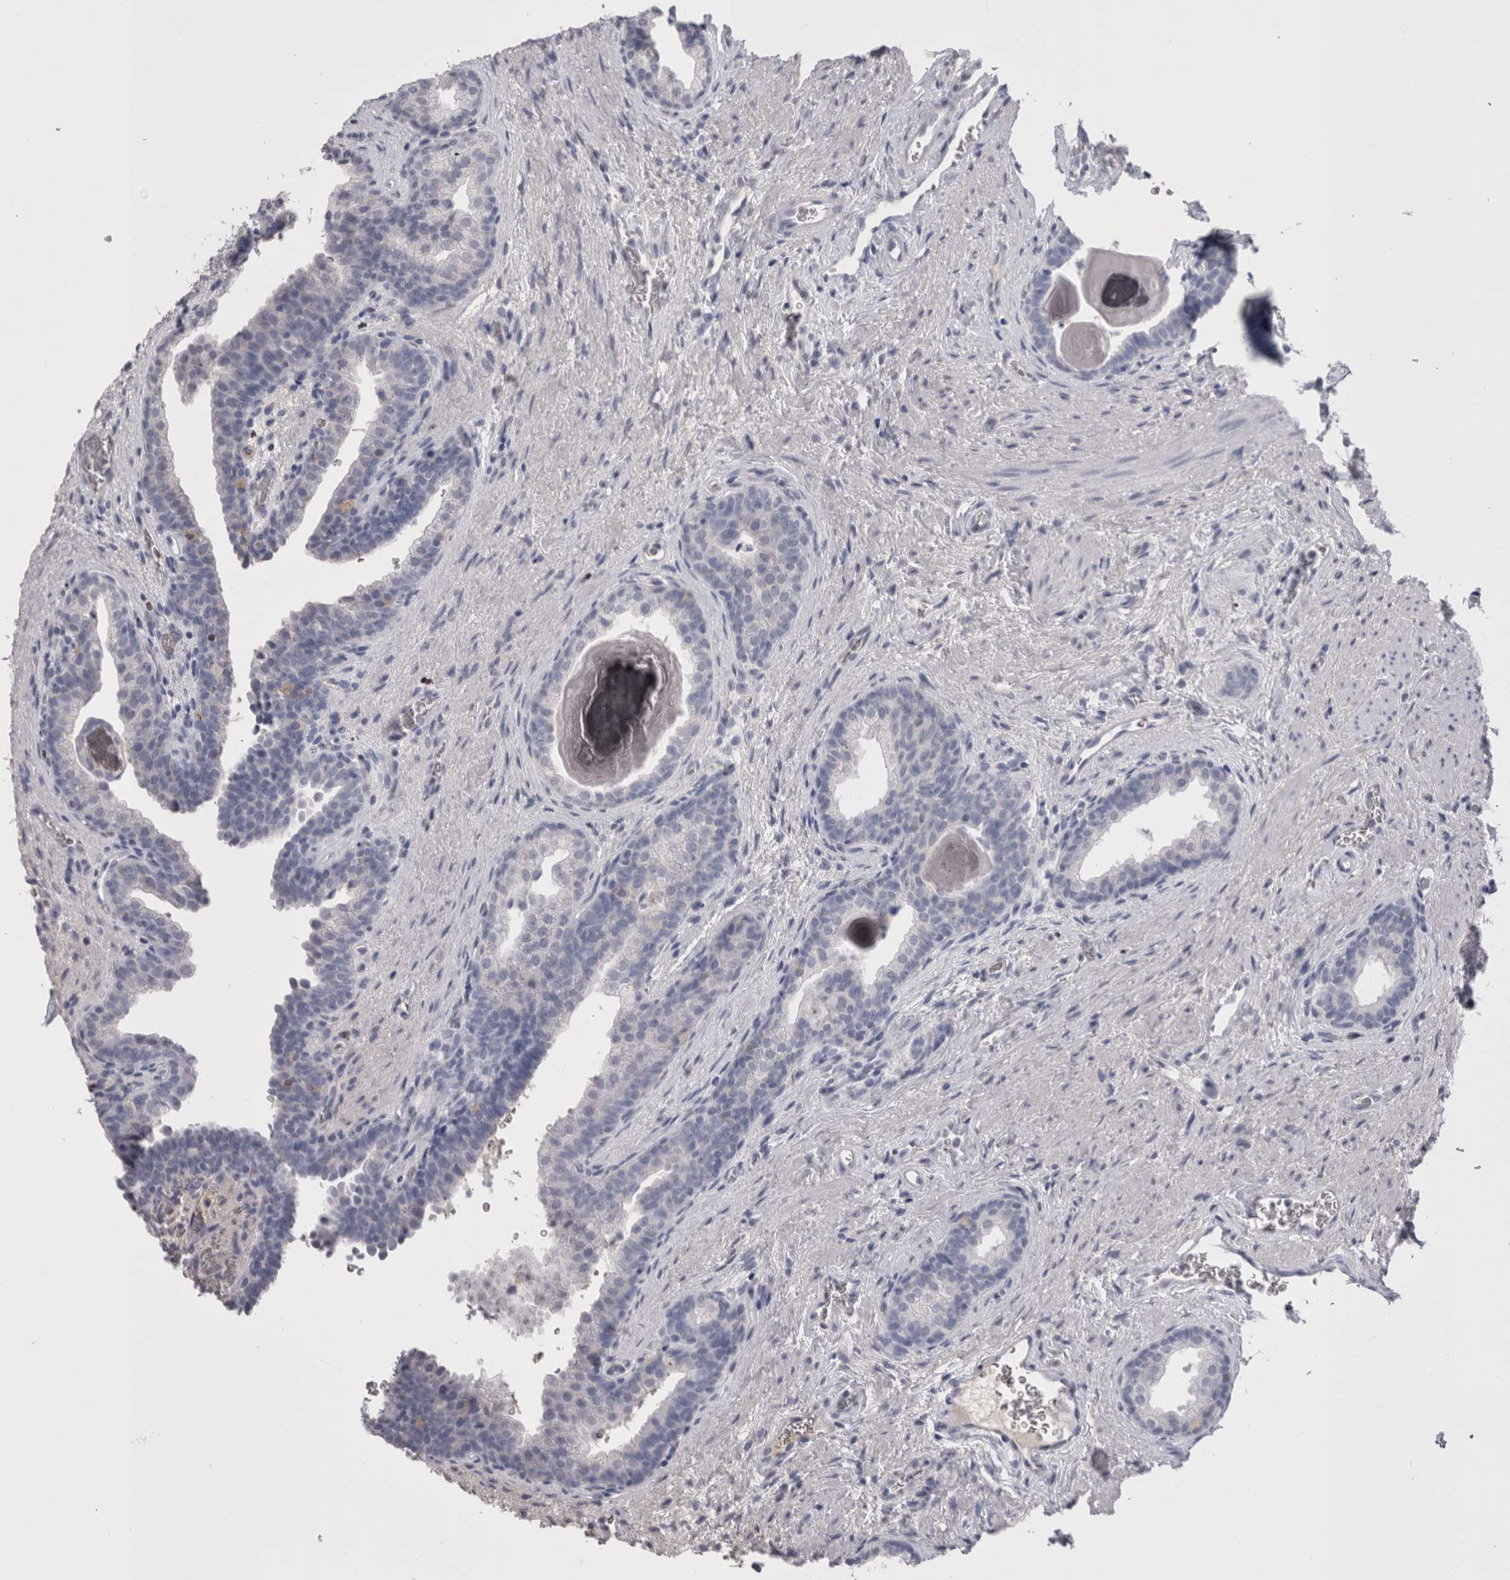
{"staining": {"intensity": "negative", "quantity": "none", "location": "none"}, "tissue": "prostate", "cell_type": "Glandular cells", "image_type": "normal", "snomed": [{"axis": "morphology", "description": "Normal tissue, NOS"}, {"axis": "topography", "description": "Prostate"}], "caption": "DAB immunohistochemical staining of unremarkable human prostate reveals no significant positivity in glandular cells. Nuclei are stained in blue.", "gene": "CDHR5", "patient": {"sex": "male", "age": 48}}